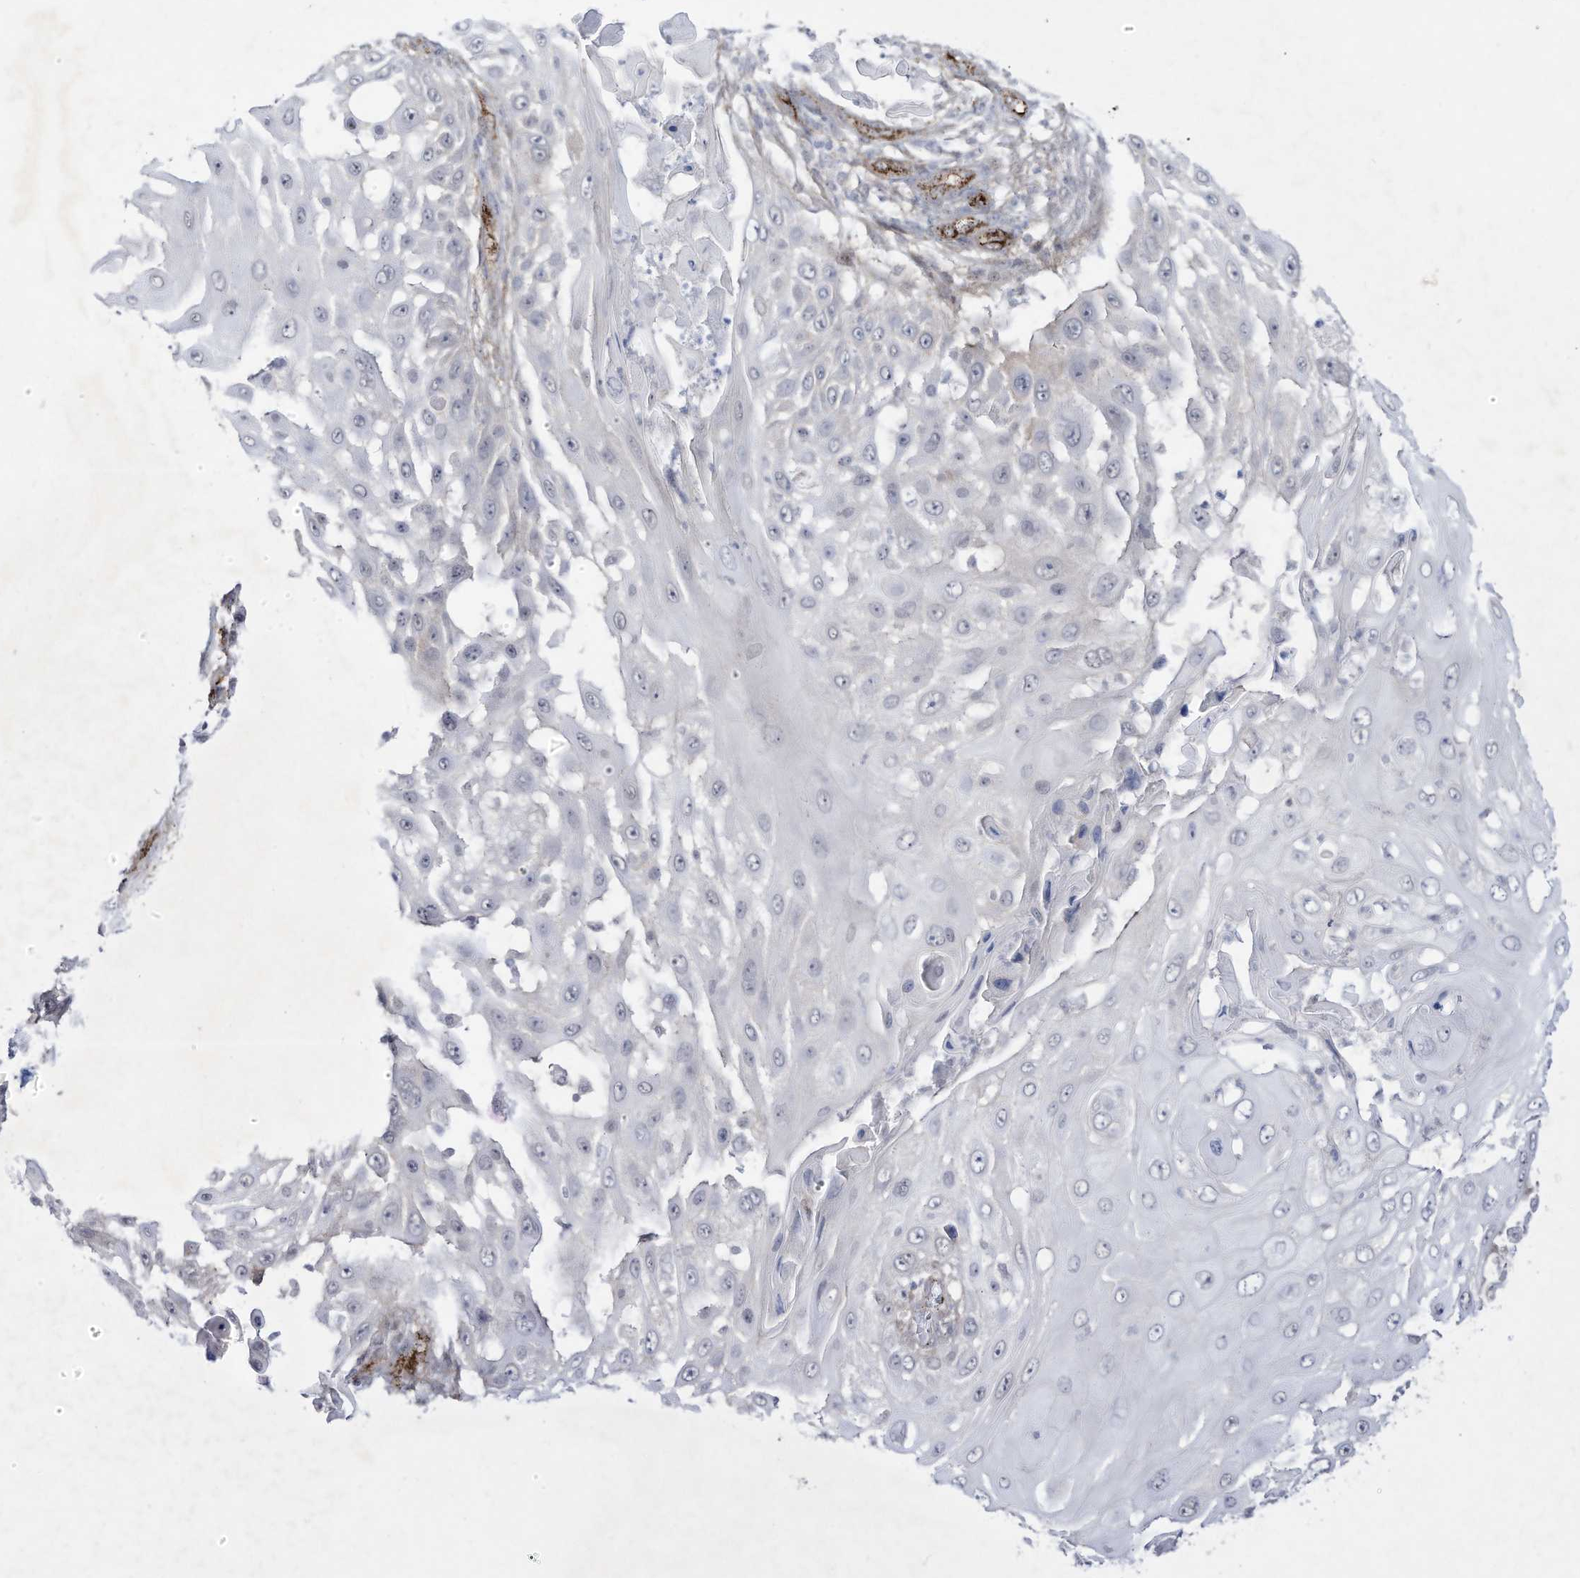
{"staining": {"intensity": "negative", "quantity": "none", "location": "none"}, "tissue": "skin cancer", "cell_type": "Tumor cells", "image_type": "cancer", "snomed": [{"axis": "morphology", "description": "Squamous cell carcinoma, NOS"}, {"axis": "topography", "description": "Skin"}], "caption": "Image shows no protein expression in tumor cells of skin squamous cell carcinoma tissue.", "gene": "ZGRF1", "patient": {"sex": "female", "age": 44}}